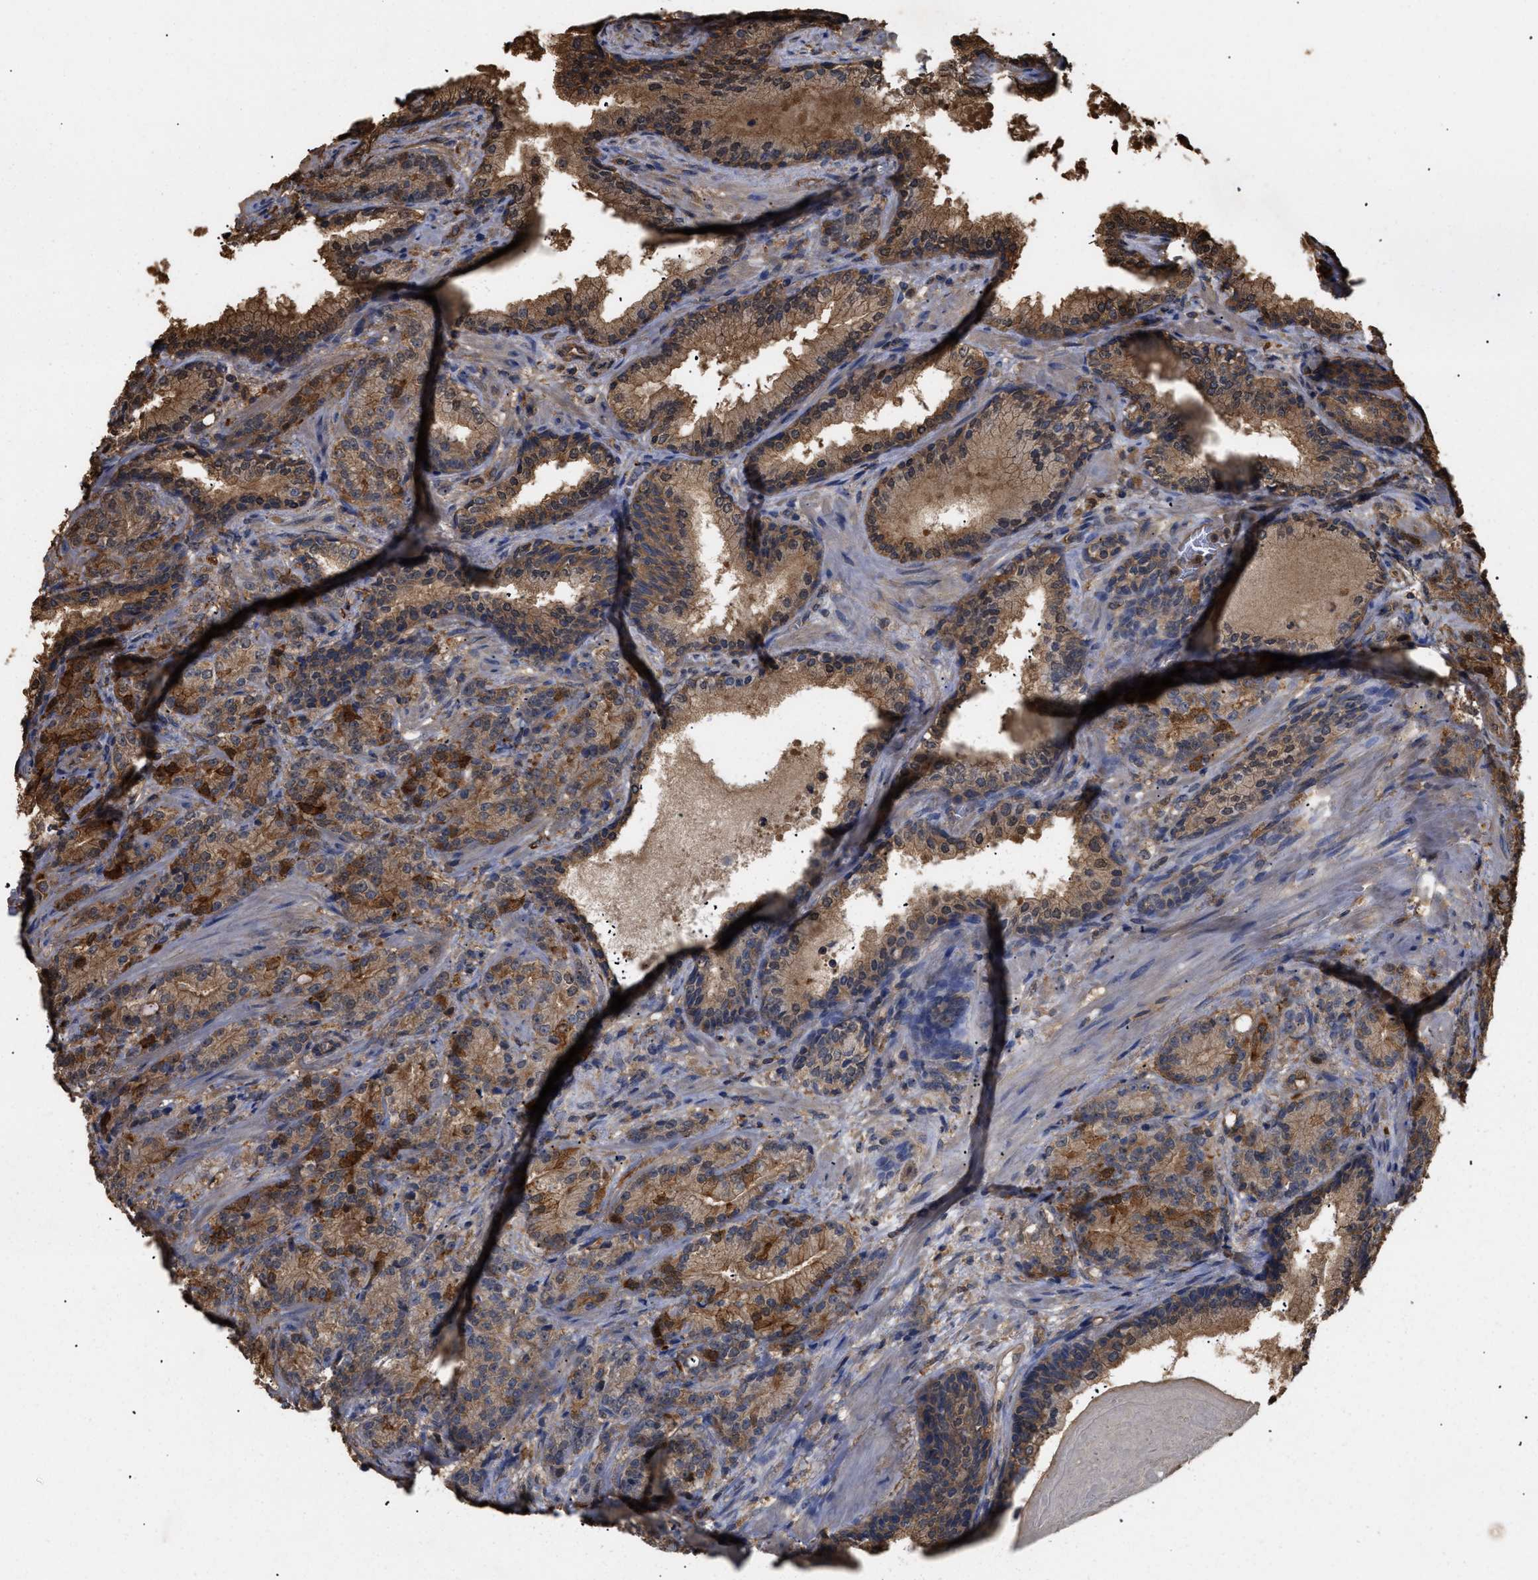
{"staining": {"intensity": "moderate", "quantity": ">75%", "location": "cytoplasmic/membranous"}, "tissue": "prostate cancer", "cell_type": "Tumor cells", "image_type": "cancer", "snomed": [{"axis": "morphology", "description": "Adenocarcinoma, High grade"}, {"axis": "topography", "description": "Prostate"}], "caption": "An image of human prostate cancer (high-grade adenocarcinoma) stained for a protein shows moderate cytoplasmic/membranous brown staining in tumor cells.", "gene": "CALM1", "patient": {"sex": "male", "age": 61}}